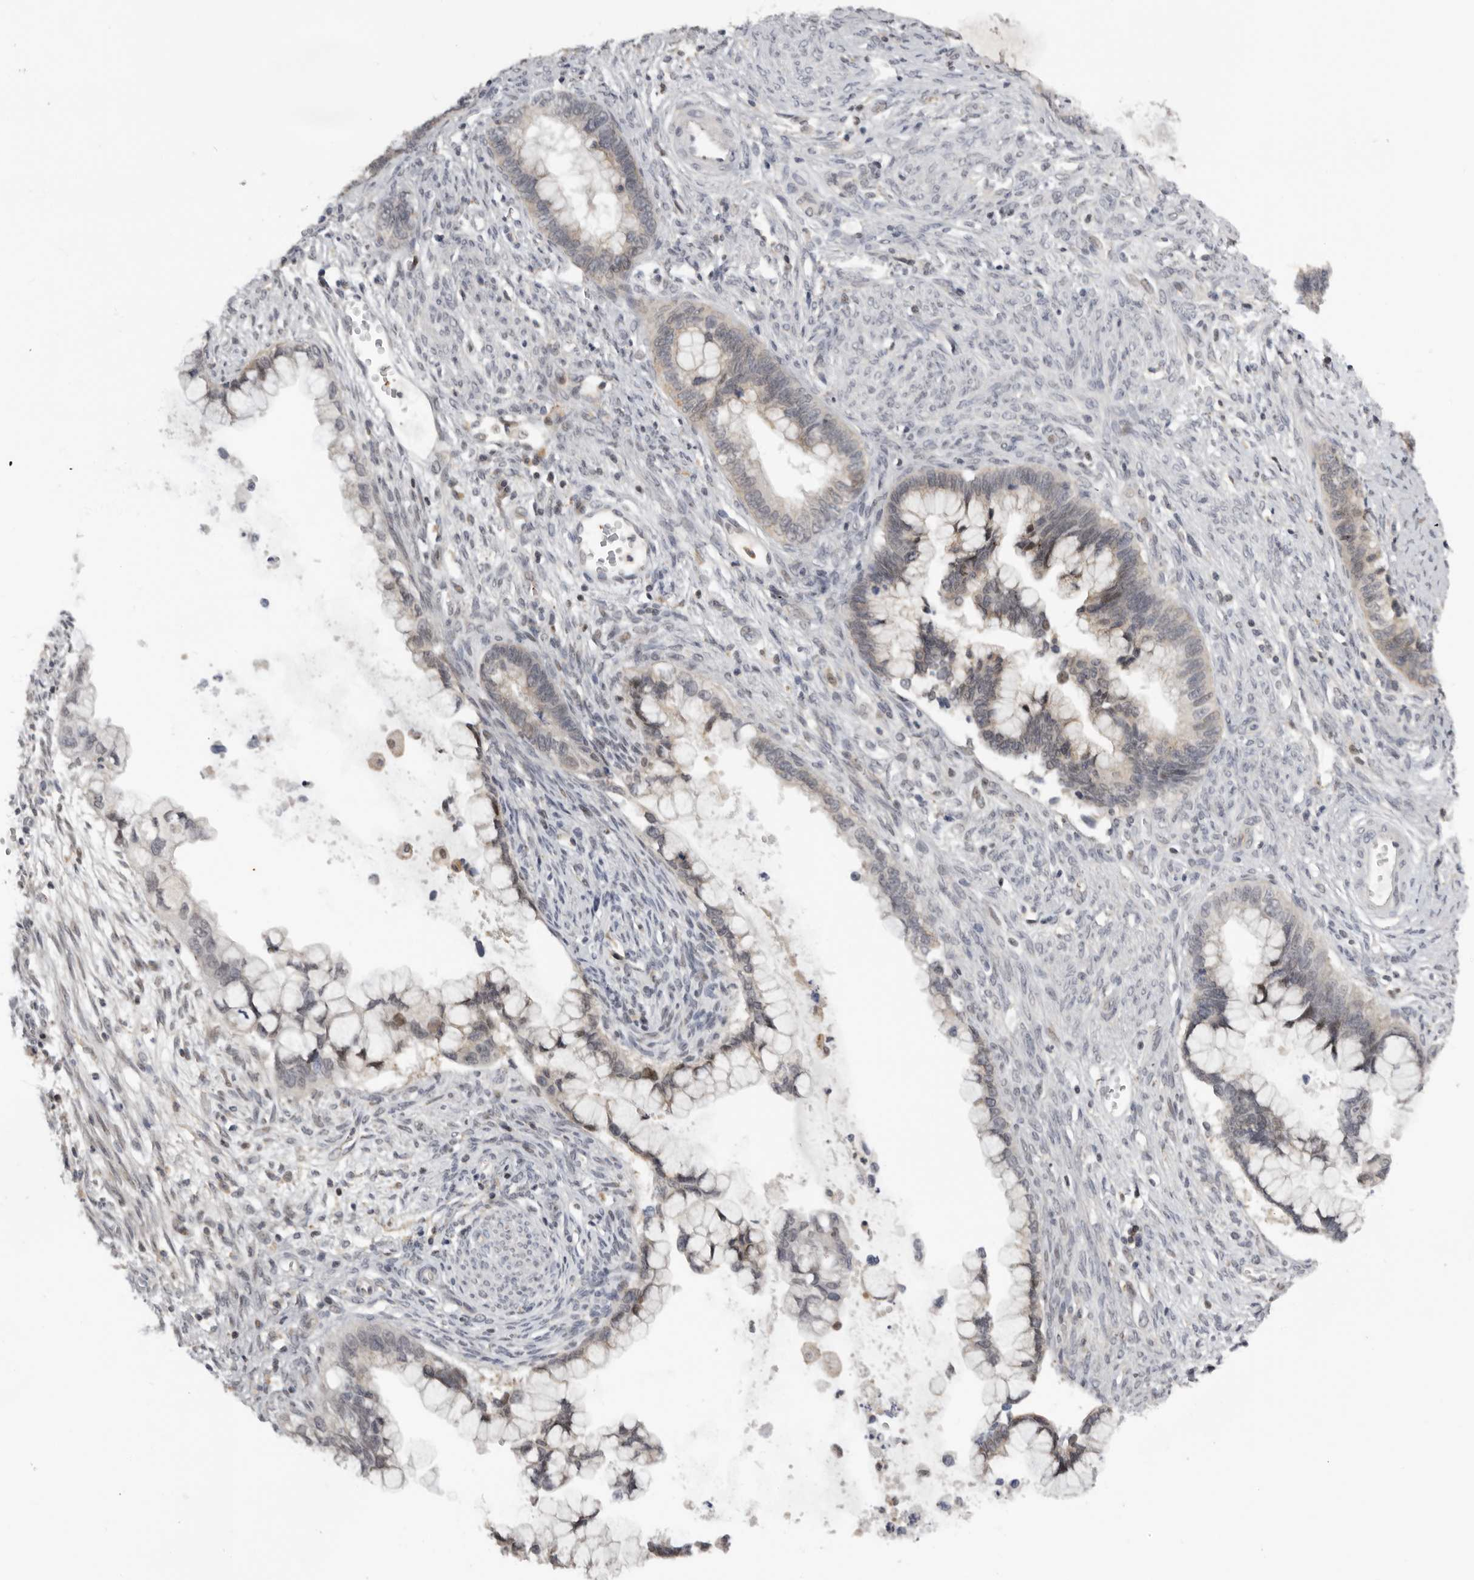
{"staining": {"intensity": "weak", "quantity": "<25%", "location": "cytoplasmic/membranous"}, "tissue": "cervical cancer", "cell_type": "Tumor cells", "image_type": "cancer", "snomed": [{"axis": "morphology", "description": "Adenocarcinoma, NOS"}, {"axis": "topography", "description": "Cervix"}], "caption": "Human cervical adenocarcinoma stained for a protein using immunohistochemistry demonstrates no positivity in tumor cells.", "gene": "KIF2B", "patient": {"sex": "female", "age": 44}}